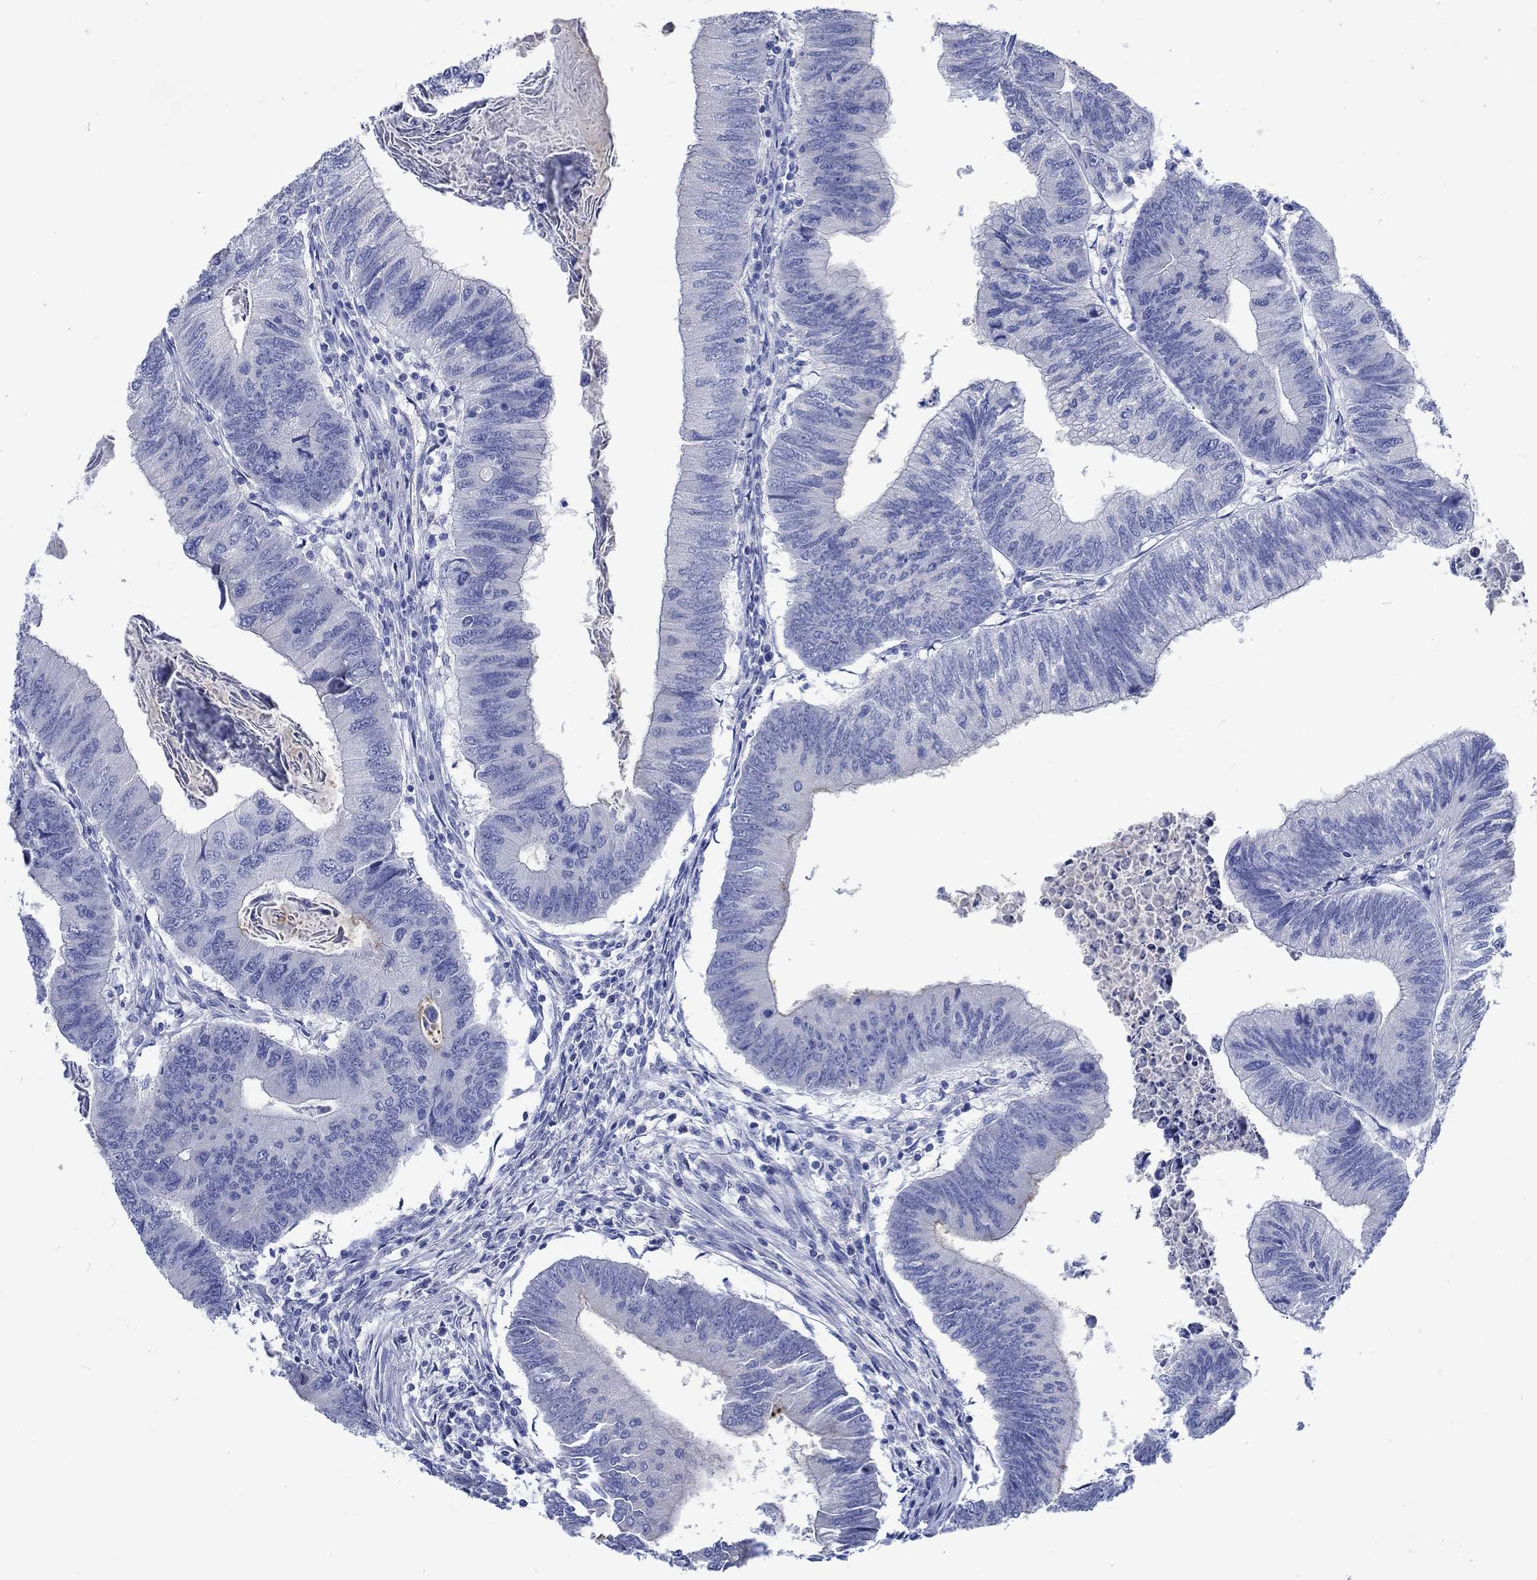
{"staining": {"intensity": "negative", "quantity": "none", "location": "none"}, "tissue": "colorectal cancer", "cell_type": "Tumor cells", "image_type": "cancer", "snomed": [{"axis": "morphology", "description": "Adenocarcinoma, NOS"}, {"axis": "topography", "description": "Colon"}], "caption": "Tumor cells show no significant protein staining in adenocarcinoma (colorectal). (Immunohistochemistry, brightfield microscopy, high magnification).", "gene": "KCNA1", "patient": {"sex": "male", "age": 53}}